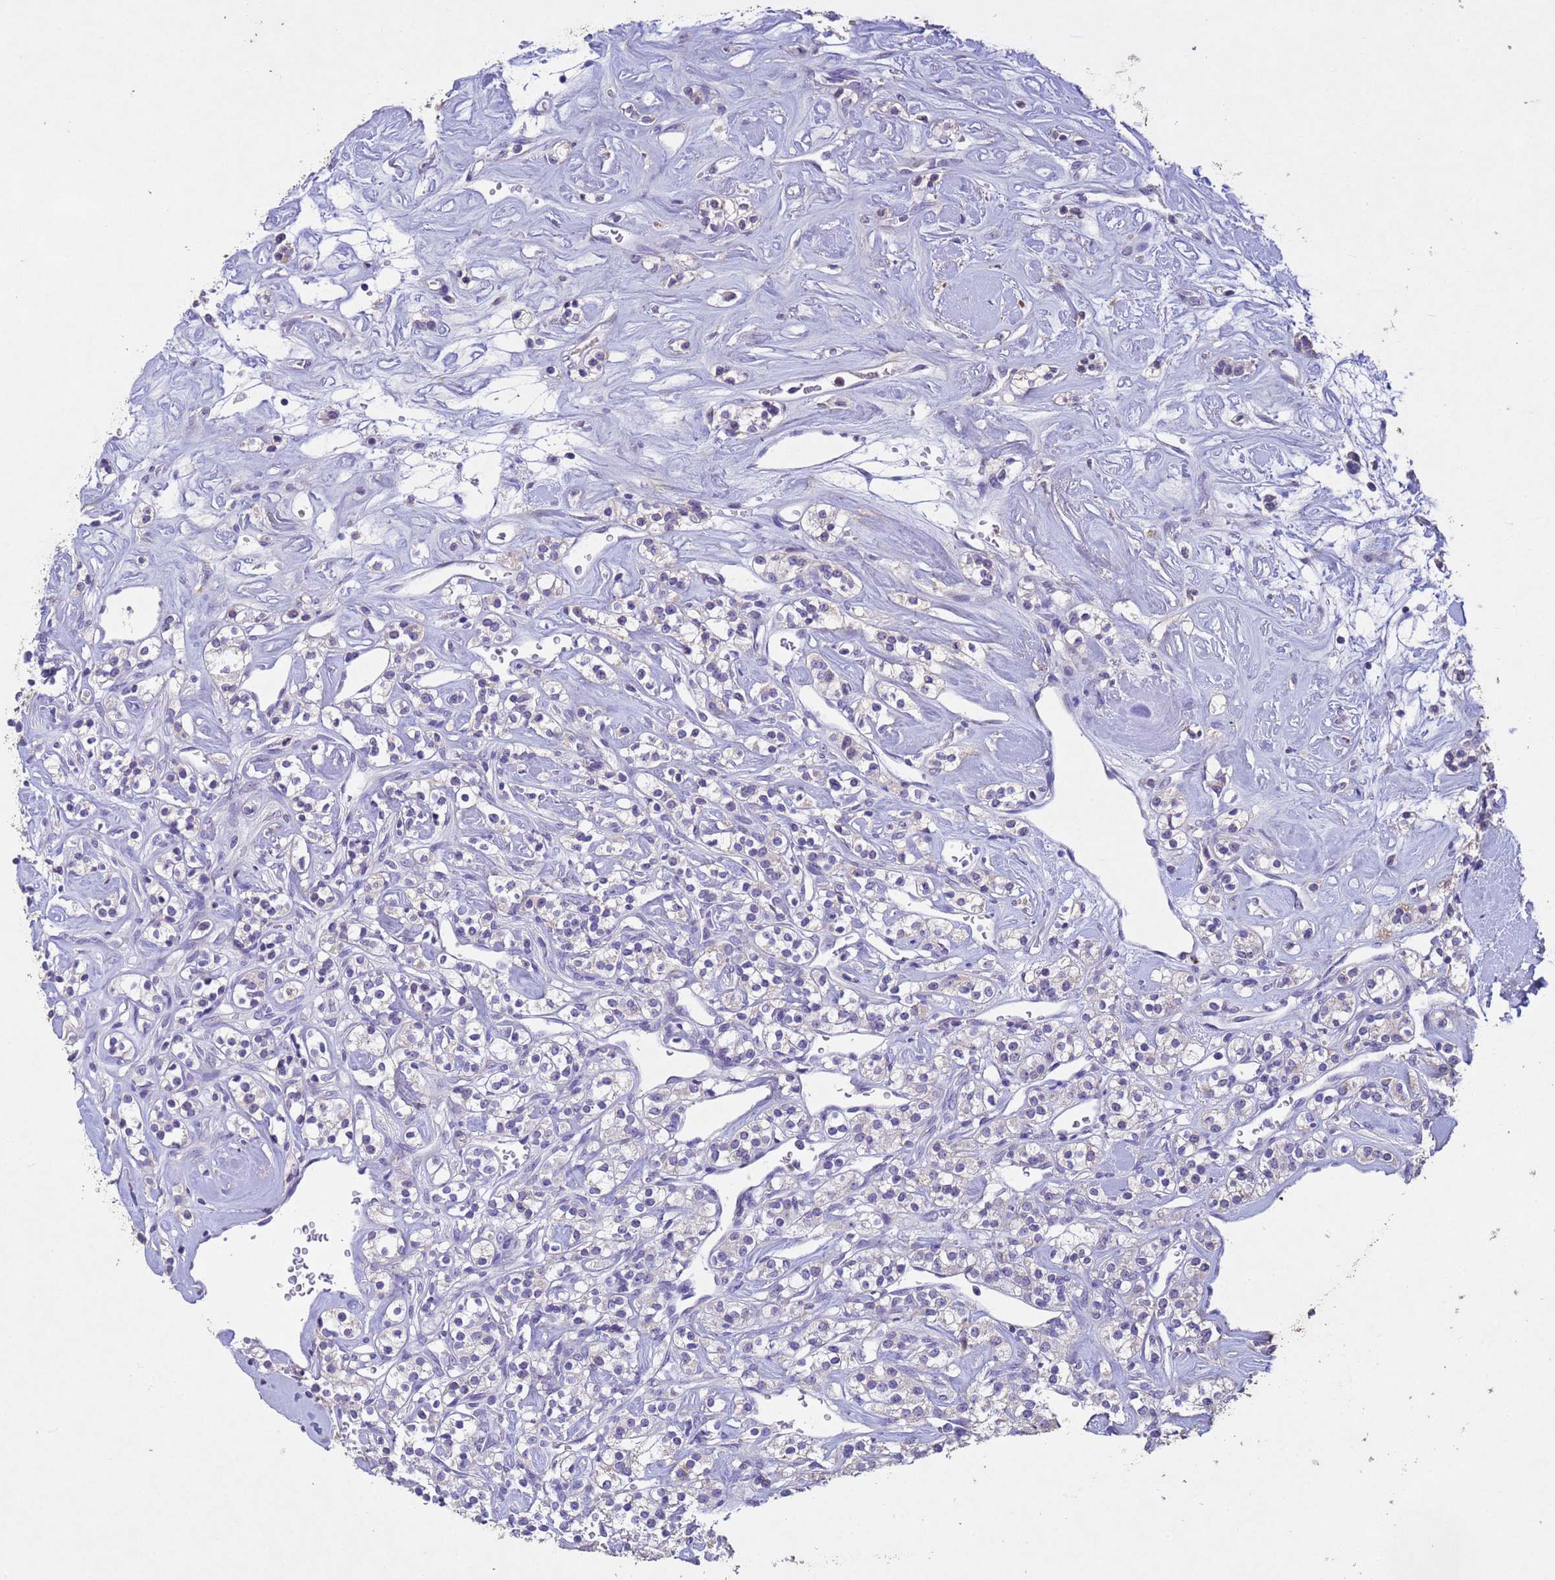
{"staining": {"intensity": "negative", "quantity": "none", "location": "none"}, "tissue": "renal cancer", "cell_type": "Tumor cells", "image_type": "cancer", "snomed": [{"axis": "morphology", "description": "Adenocarcinoma, NOS"}, {"axis": "topography", "description": "Kidney"}], "caption": "The histopathology image reveals no staining of tumor cells in renal adenocarcinoma. The staining is performed using DAB (3,3'-diaminobenzidine) brown chromogen with nuclei counter-stained in using hematoxylin.", "gene": "NLRP11", "patient": {"sex": "male", "age": 77}}